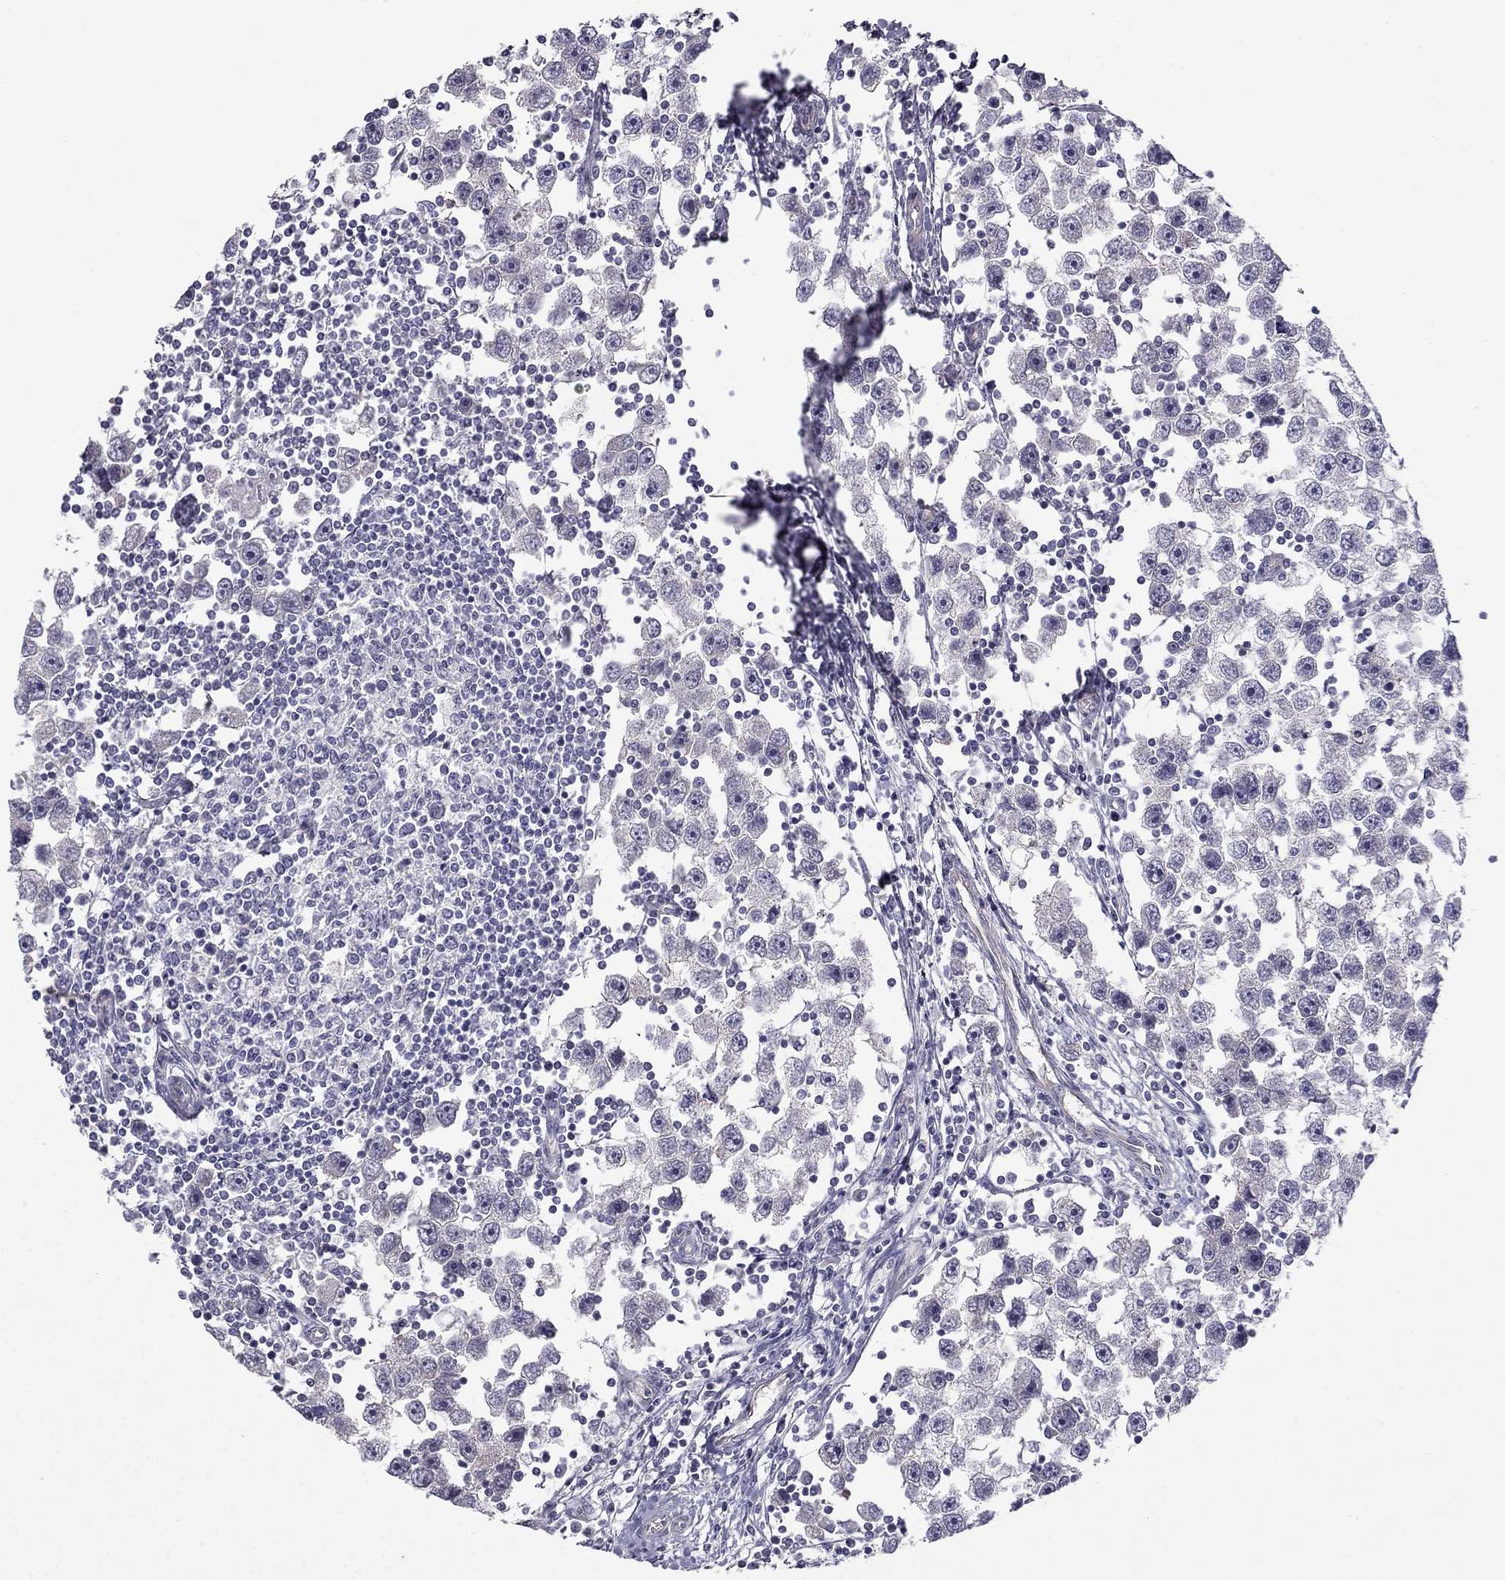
{"staining": {"intensity": "negative", "quantity": "none", "location": "none"}, "tissue": "testis cancer", "cell_type": "Tumor cells", "image_type": "cancer", "snomed": [{"axis": "morphology", "description": "Seminoma, NOS"}, {"axis": "topography", "description": "Testis"}], "caption": "Seminoma (testis) stained for a protein using immunohistochemistry (IHC) demonstrates no expression tumor cells.", "gene": "HSFX1", "patient": {"sex": "male", "age": 30}}